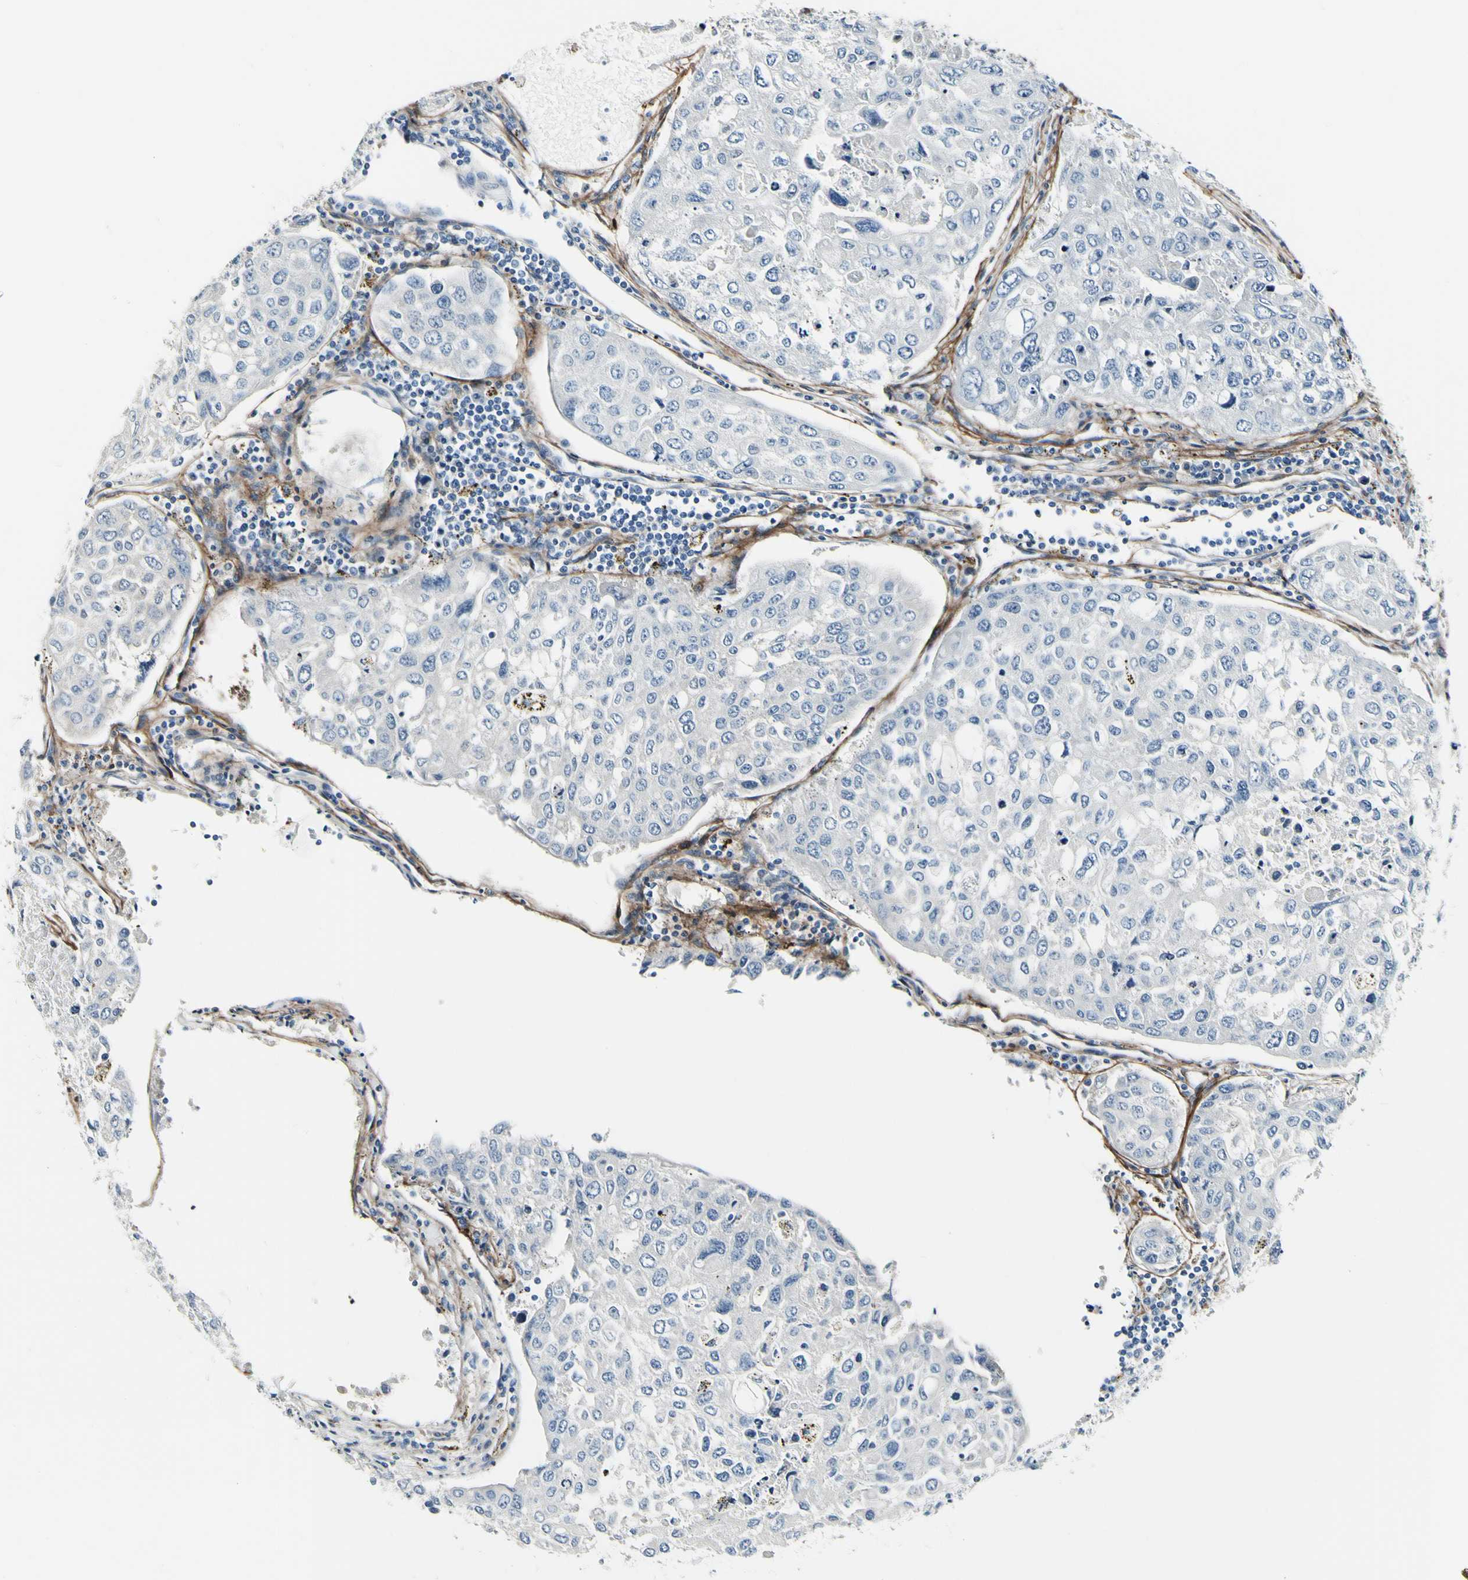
{"staining": {"intensity": "negative", "quantity": "none", "location": "none"}, "tissue": "urothelial cancer", "cell_type": "Tumor cells", "image_type": "cancer", "snomed": [{"axis": "morphology", "description": "Urothelial carcinoma, High grade"}, {"axis": "topography", "description": "Lymph node"}, {"axis": "topography", "description": "Urinary bladder"}], "caption": "Image shows no protein positivity in tumor cells of urothelial cancer tissue. (DAB immunohistochemistry (IHC) visualized using brightfield microscopy, high magnification).", "gene": "COL6A3", "patient": {"sex": "male", "age": 51}}